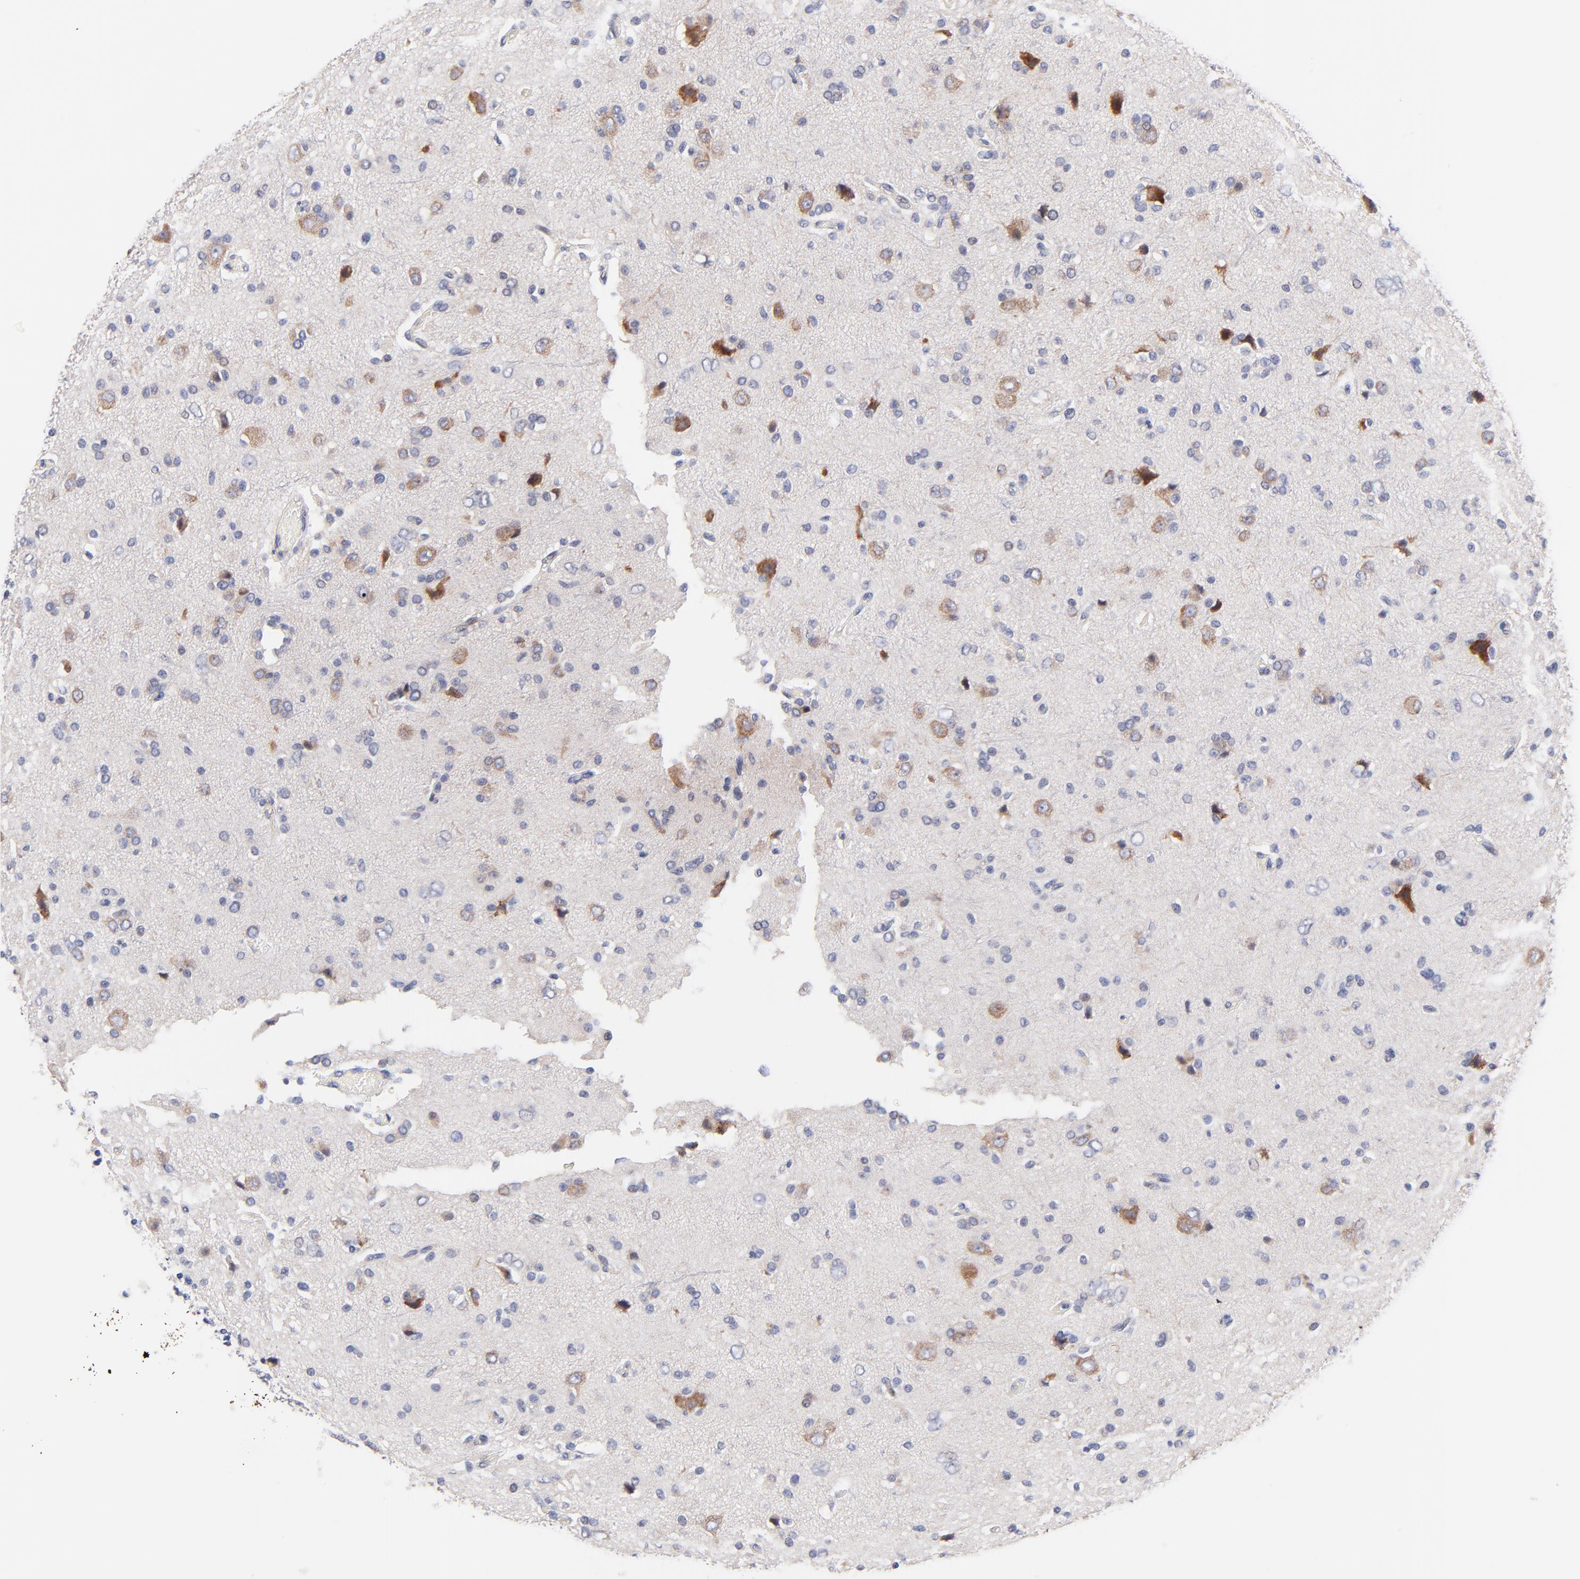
{"staining": {"intensity": "negative", "quantity": "none", "location": "none"}, "tissue": "glioma", "cell_type": "Tumor cells", "image_type": "cancer", "snomed": [{"axis": "morphology", "description": "Glioma, malignant, High grade"}, {"axis": "topography", "description": "Brain"}], "caption": "A high-resolution histopathology image shows immunohistochemistry (IHC) staining of malignant high-grade glioma, which reveals no significant staining in tumor cells. The staining is performed using DAB brown chromogen with nuclei counter-stained in using hematoxylin.", "gene": "AFF2", "patient": {"sex": "male", "age": 47}}